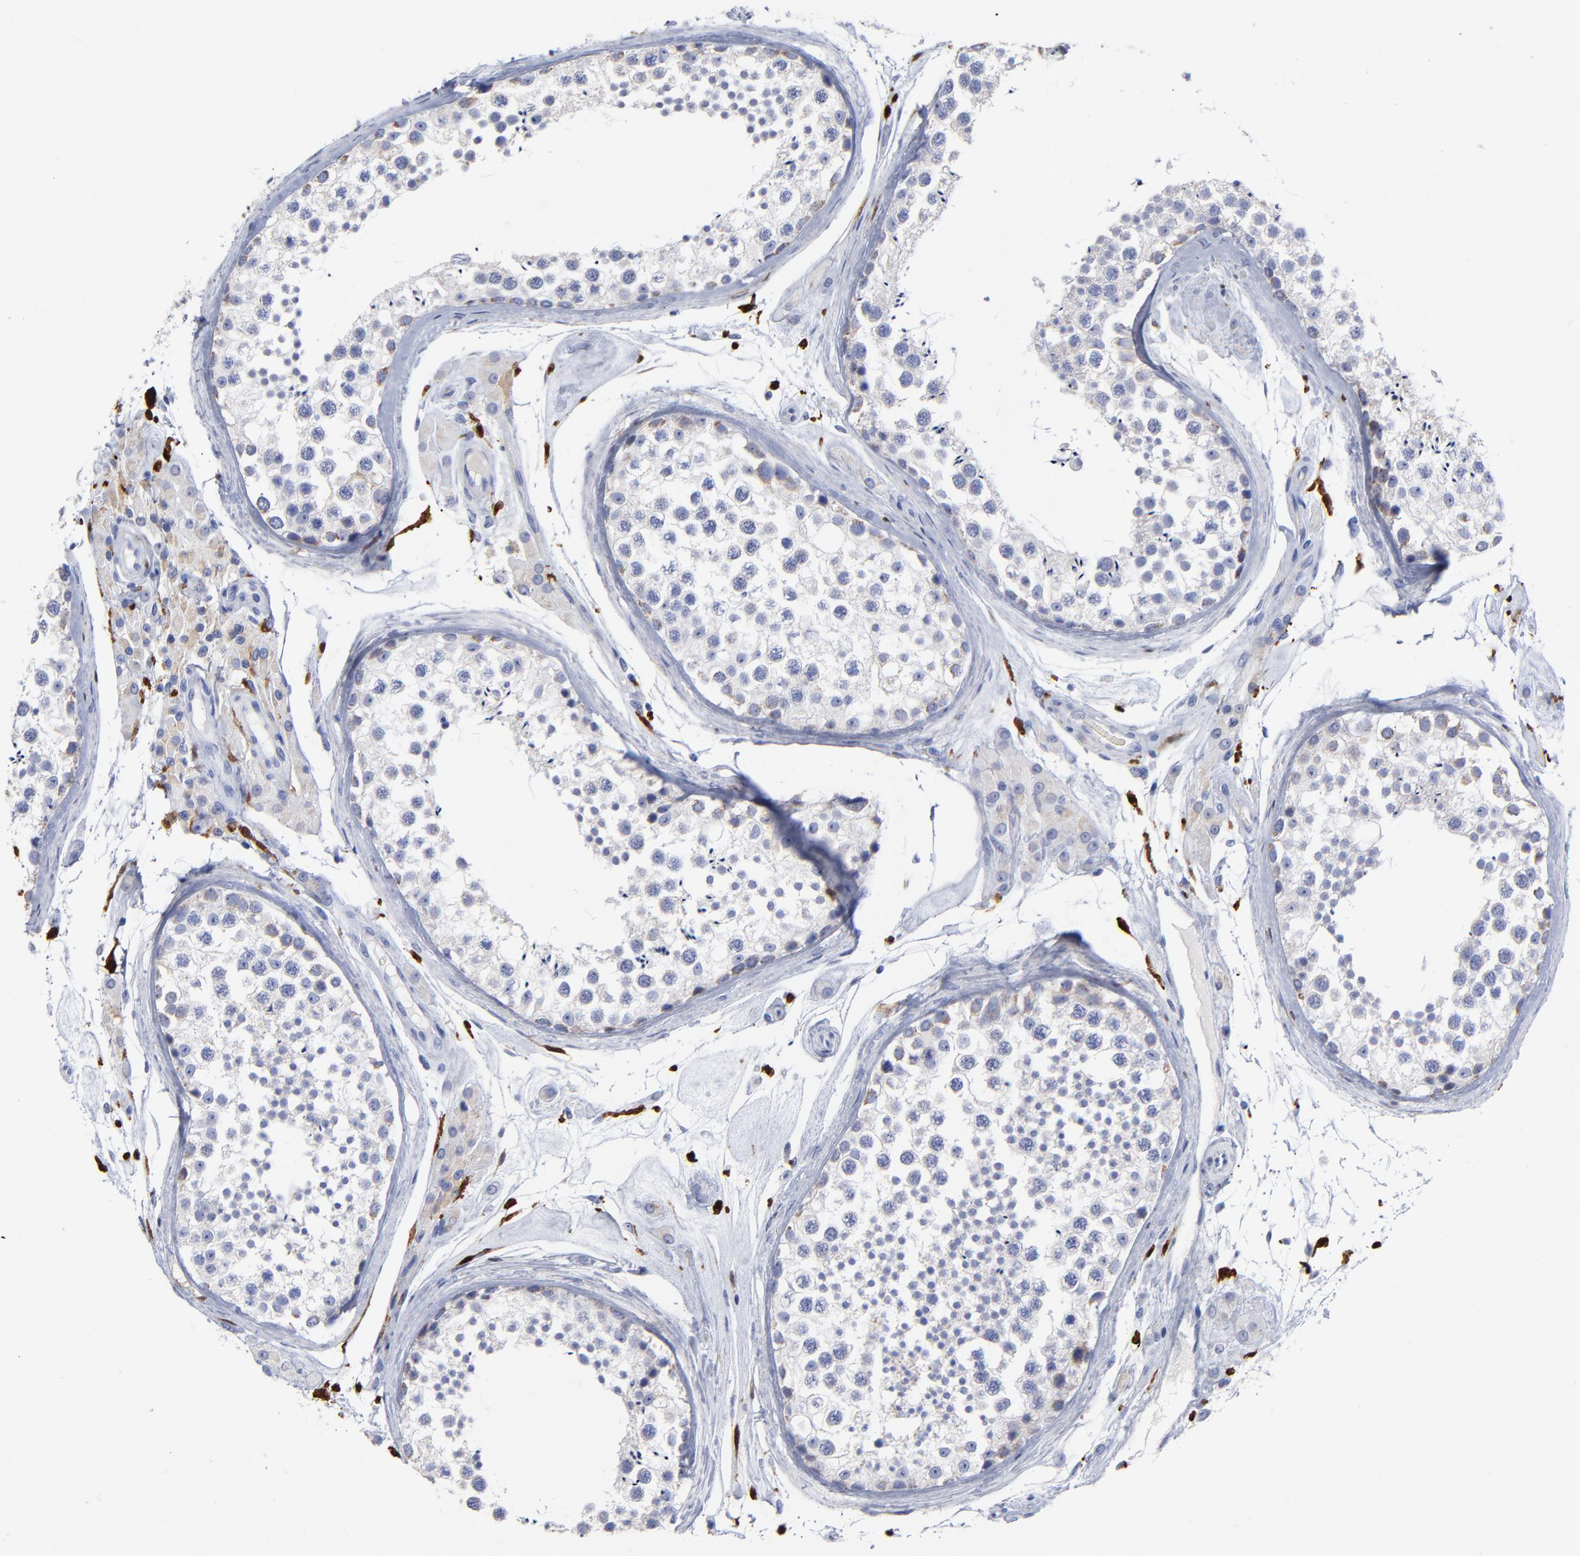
{"staining": {"intensity": "negative", "quantity": "none", "location": "none"}, "tissue": "testis", "cell_type": "Cells in seminiferous ducts", "image_type": "normal", "snomed": [{"axis": "morphology", "description": "Normal tissue, NOS"}, {"axis": "topography", "description": "Testis"}], "caption": "Histopathology image shows no significant protein positivity in cells in seminiferous ducts of normal testis. (Stains: DAB (3,3'-diaminobenzidine) IHC with hematoxylin counter stain, Microscopy: brightfield microscopy at high magnification).", "gene": "PTP4A1", "patient": {"sex": "male", "age": 46}}